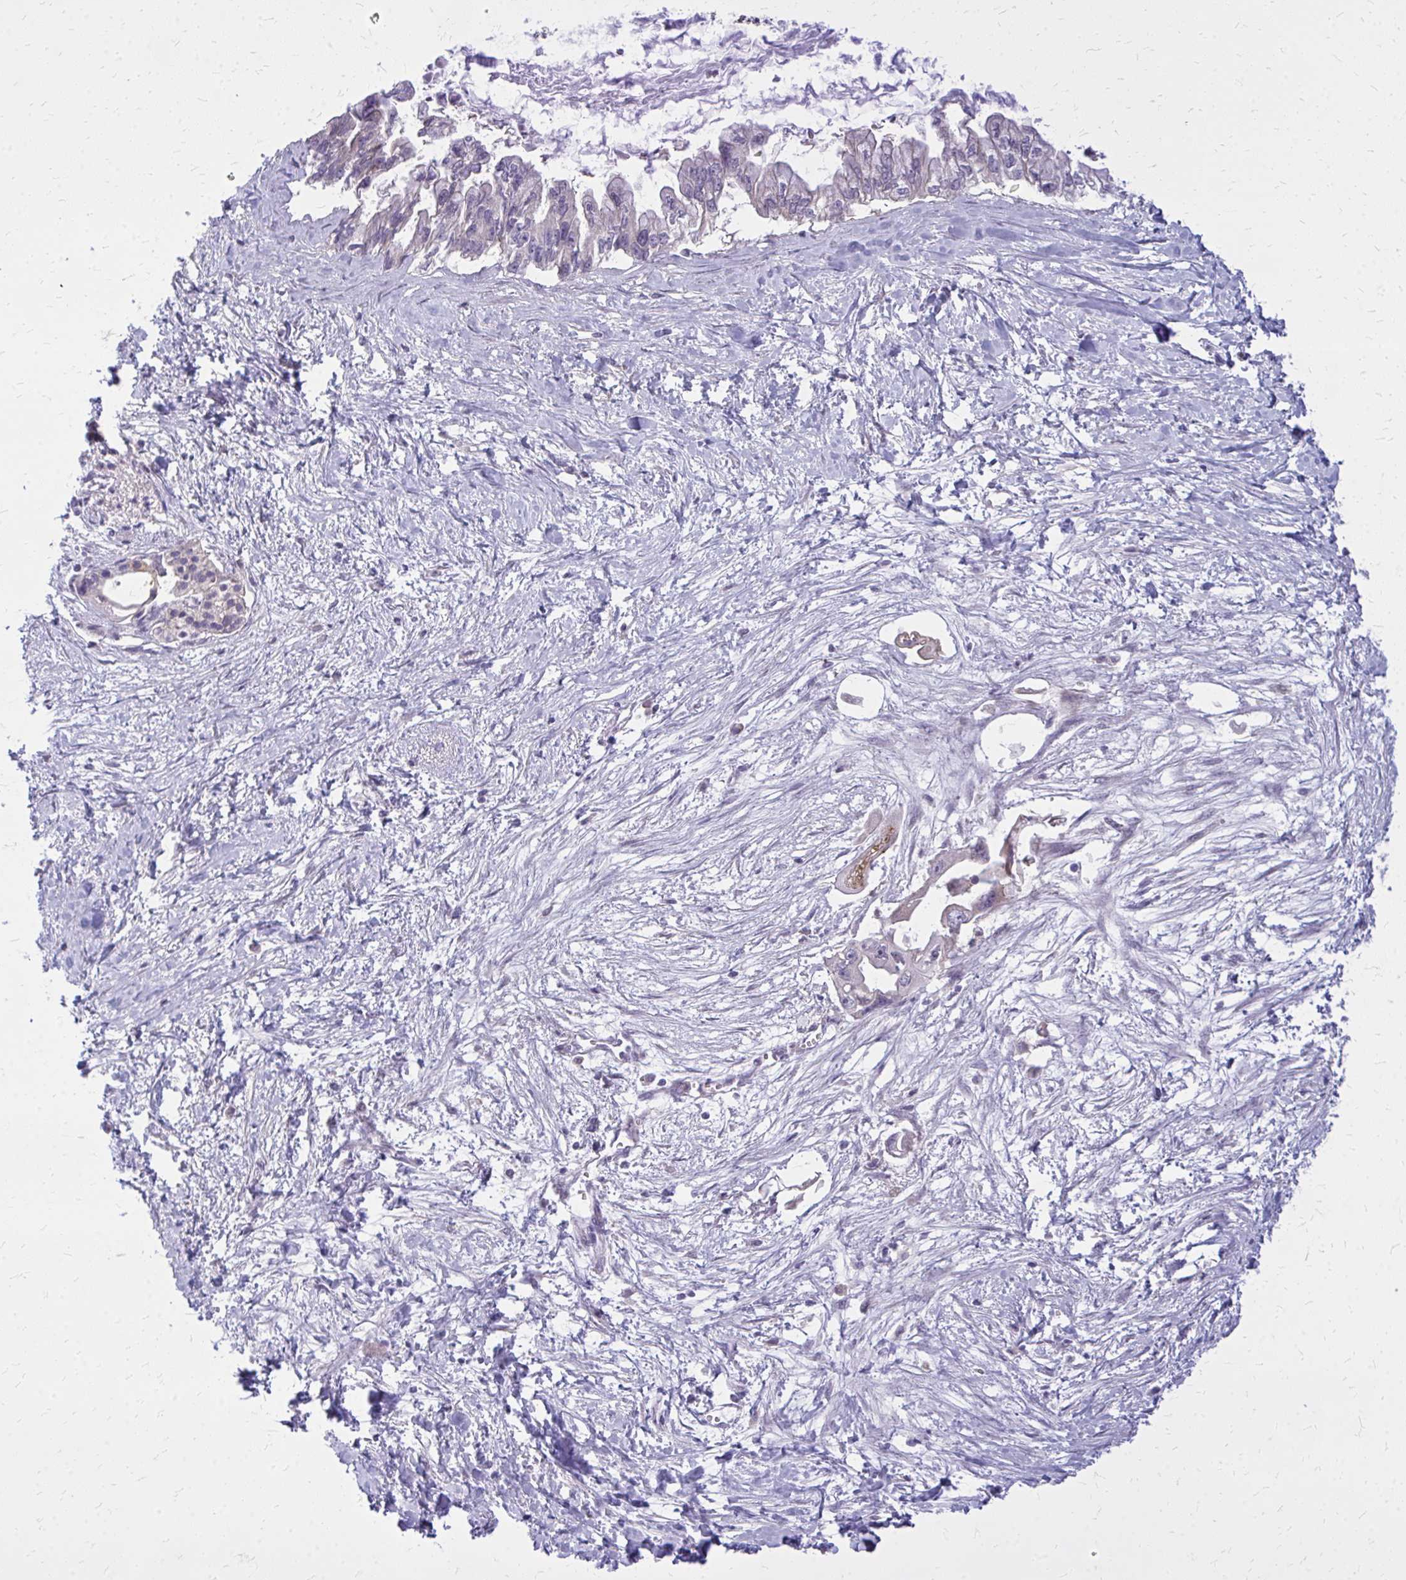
{"staining": {"intensity": "negative", "quantity": "none", "location": "none"}, "tissue": "pancreatic cancer", "cell_type": "Tumor cells", "image_type": "cancer", "snomed": [{"axis": "morphology", "description": "Adenocarcinoma, NOS"}, {"axis": "topography", "description": "Pancreas"}], "caption": "The histopathology image demonstrates no significant positivity in tumor cells of pancreatic adenocarcinoma.", "gene": "OXNAD1", "patient": {"sex": "male", "age": 61}}